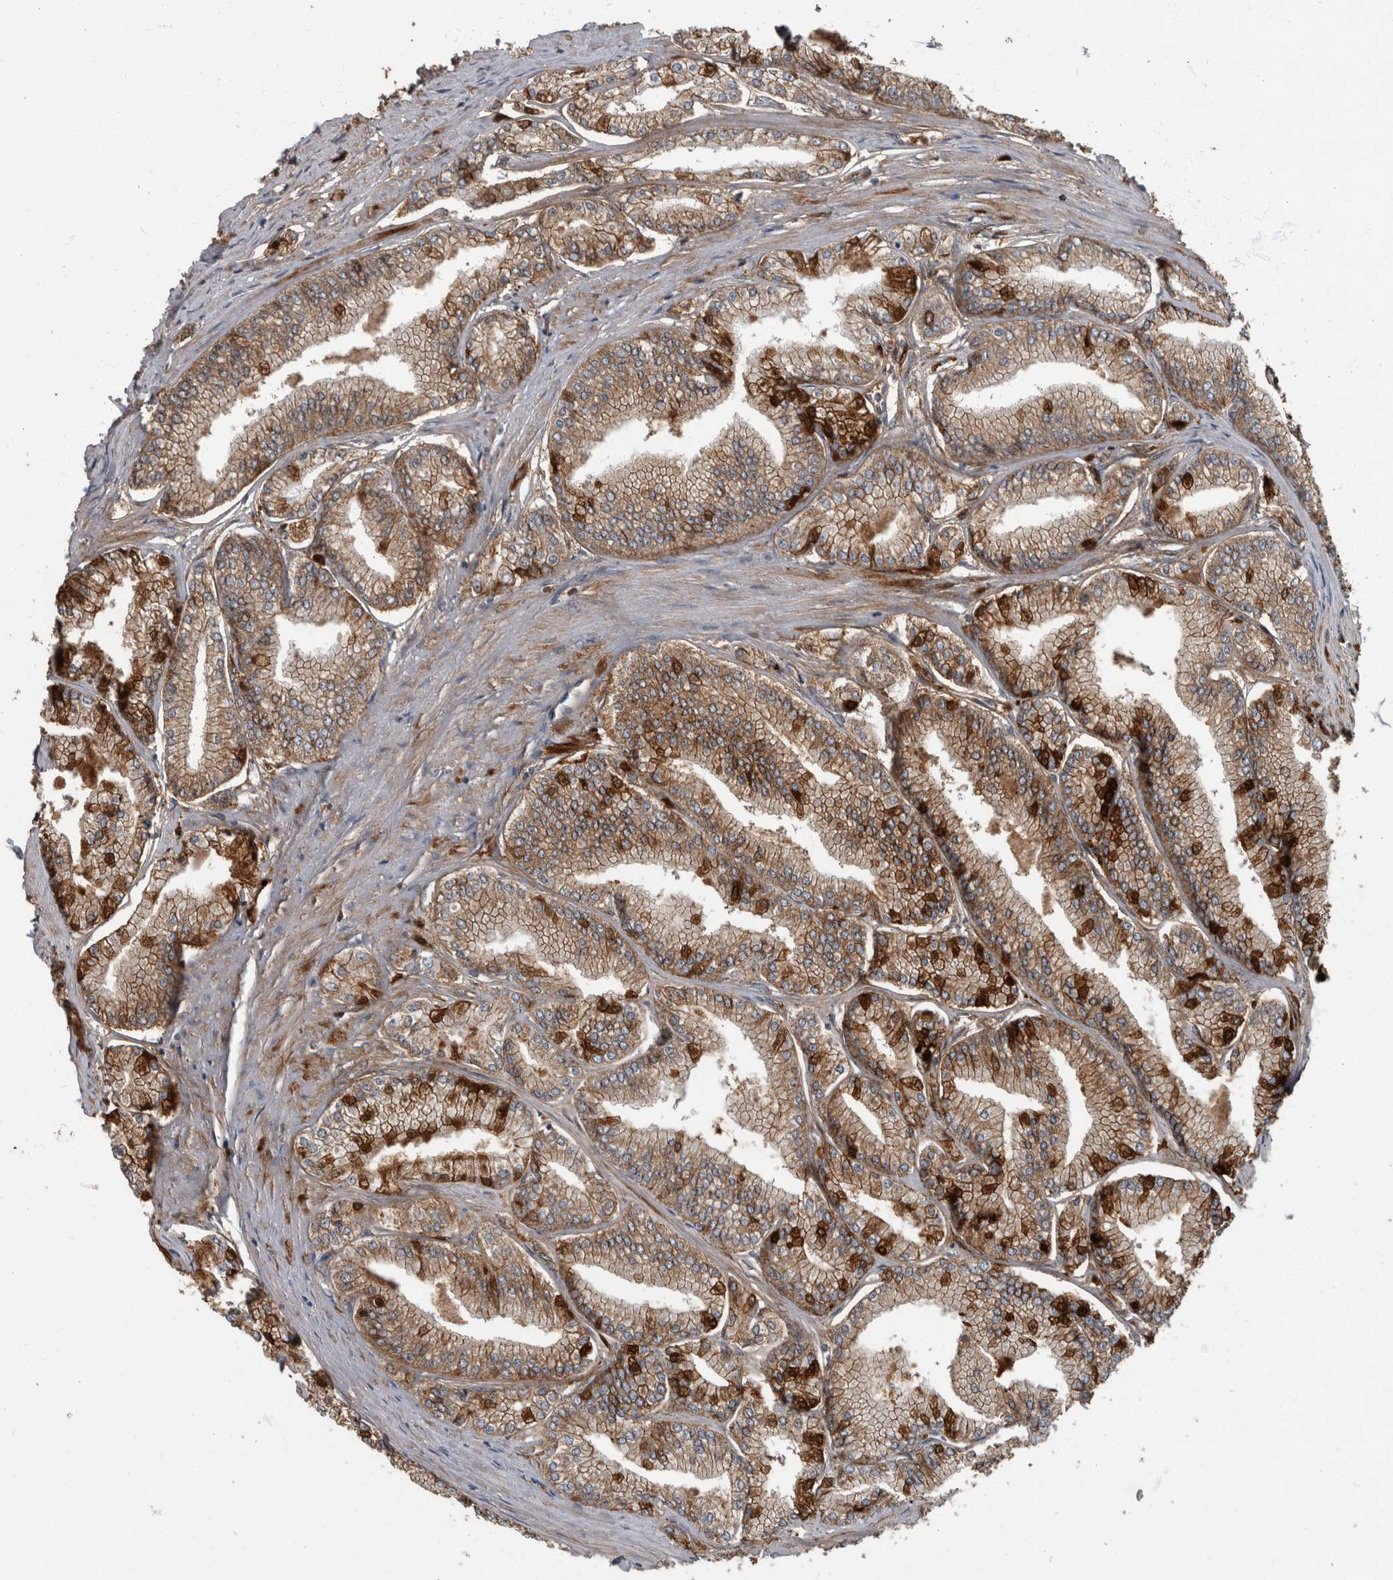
{"staining": {"intensity": "strong", "quantity": ">75%", "location": "cytoplasmic/membranous"}, "tissue": "prostate cancer", "cell_type": "Tumor cells", "image_type": "cancer", "snomed": [{"axis": "morphology", "description": "Adenocarcinoma, Low grade"}, {"axis": "topography", "description": "Prostate"}], "caption": "Approximately >75% of tumor cells in prostate adenocarcinoma (low-grade) reveal strong cytoplasmic/membranous protein positivity as visualized by brown immunohistochemical staining.", "gene": "DSG2", "patient": {"sex": "male", "age": 52}}